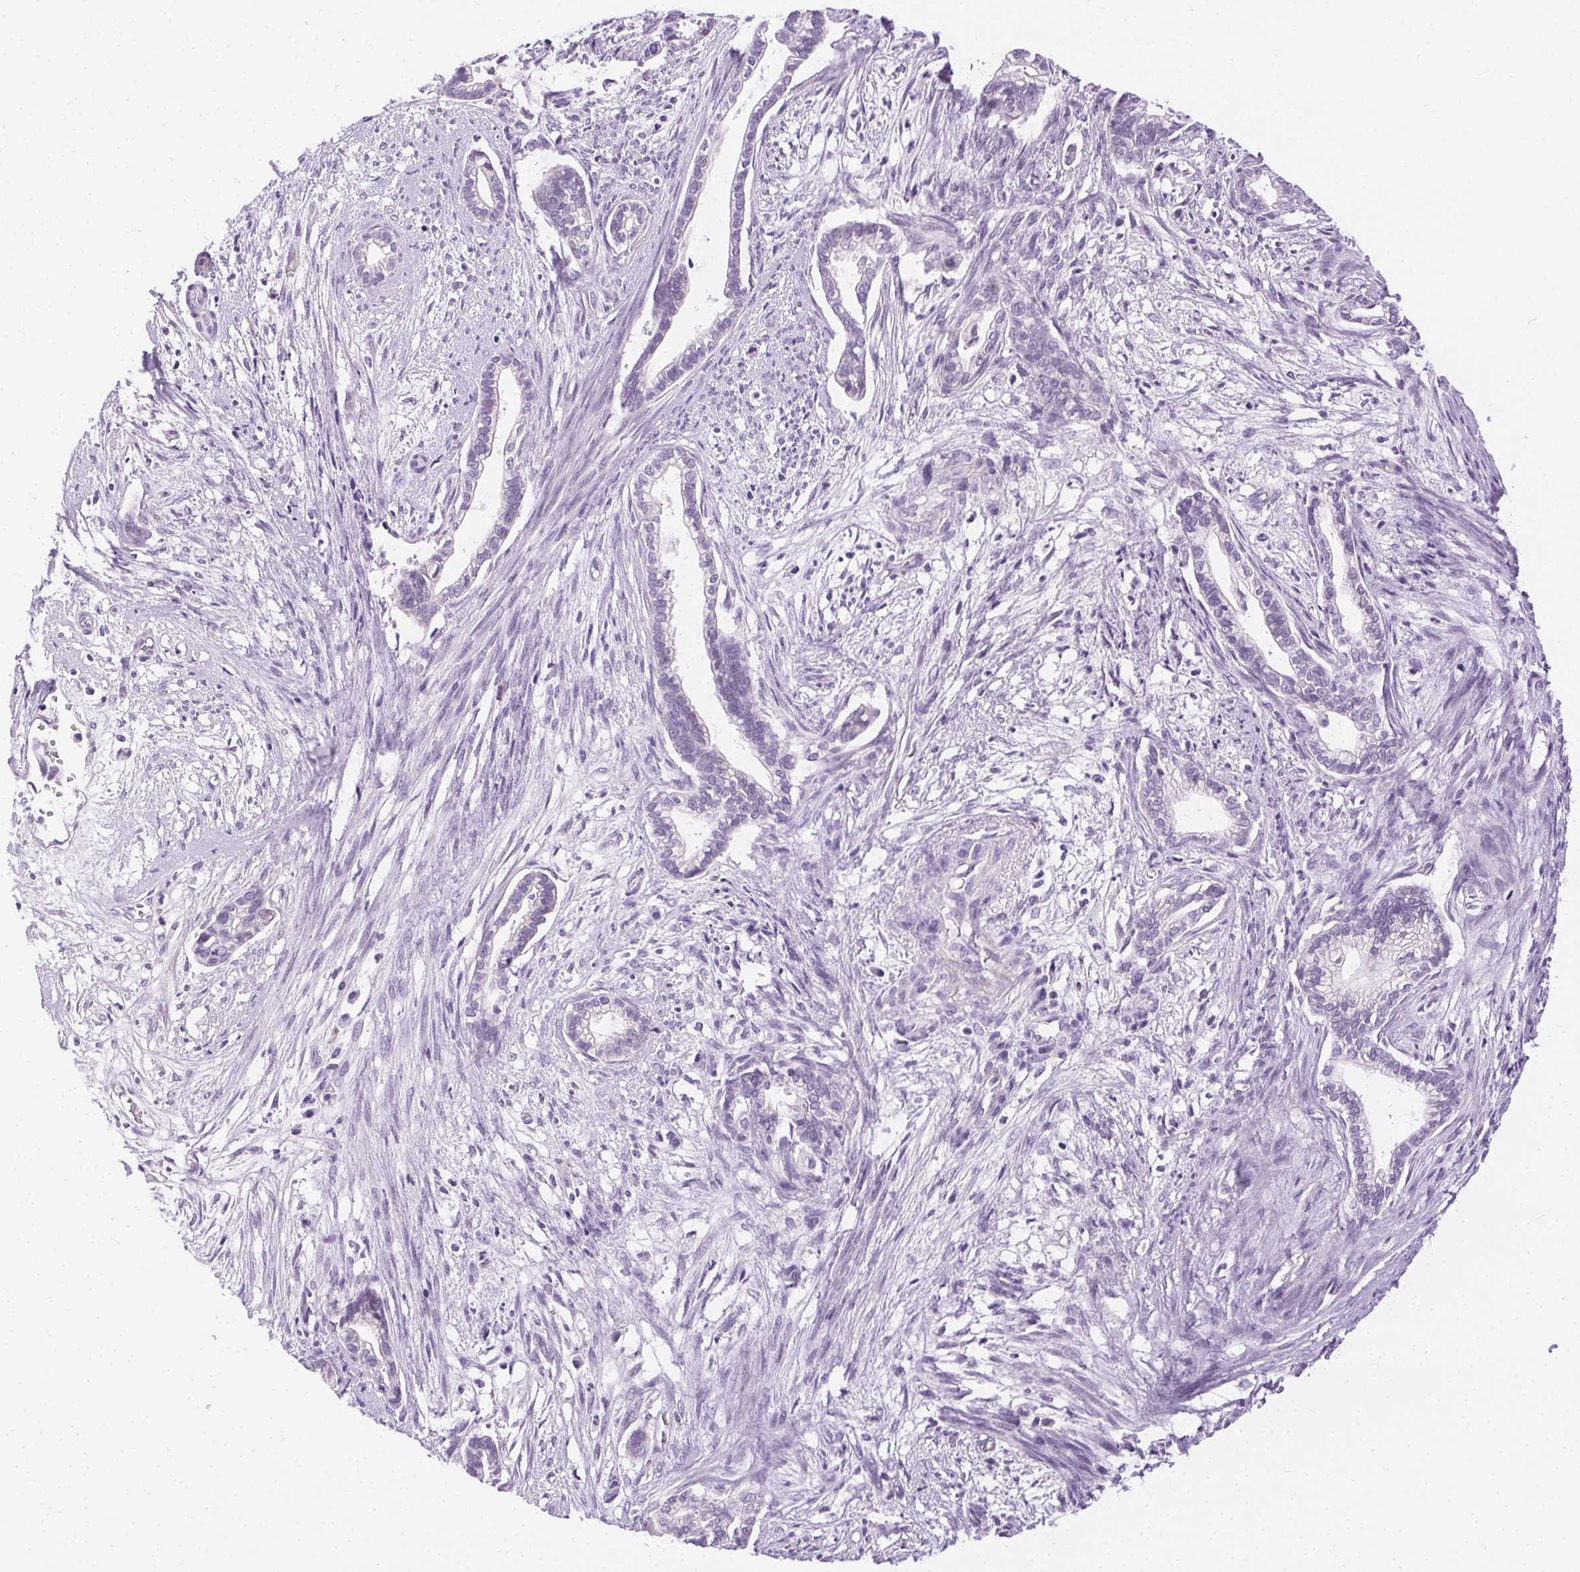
{"staining": {"intensity": "negative", "quantity": "none", "location": "none"}, "tissue": "cervical cancer", "cell_type": "Tumor cells", "image_type": "cancer", "snomed": [{"axis": "morphology", "description": "Adenocarcinoma, NOS"}, {"axis": "topography", "description": "Cervix"}], "caption": "Immunohistochemistry histopathology image of human cervical cancer (adenocarcinoma) stained for a protein (brown), which shows no expression in tumor cells.", "gene": "C20orf85", "patient": {"sex": "female", "age": 62}}